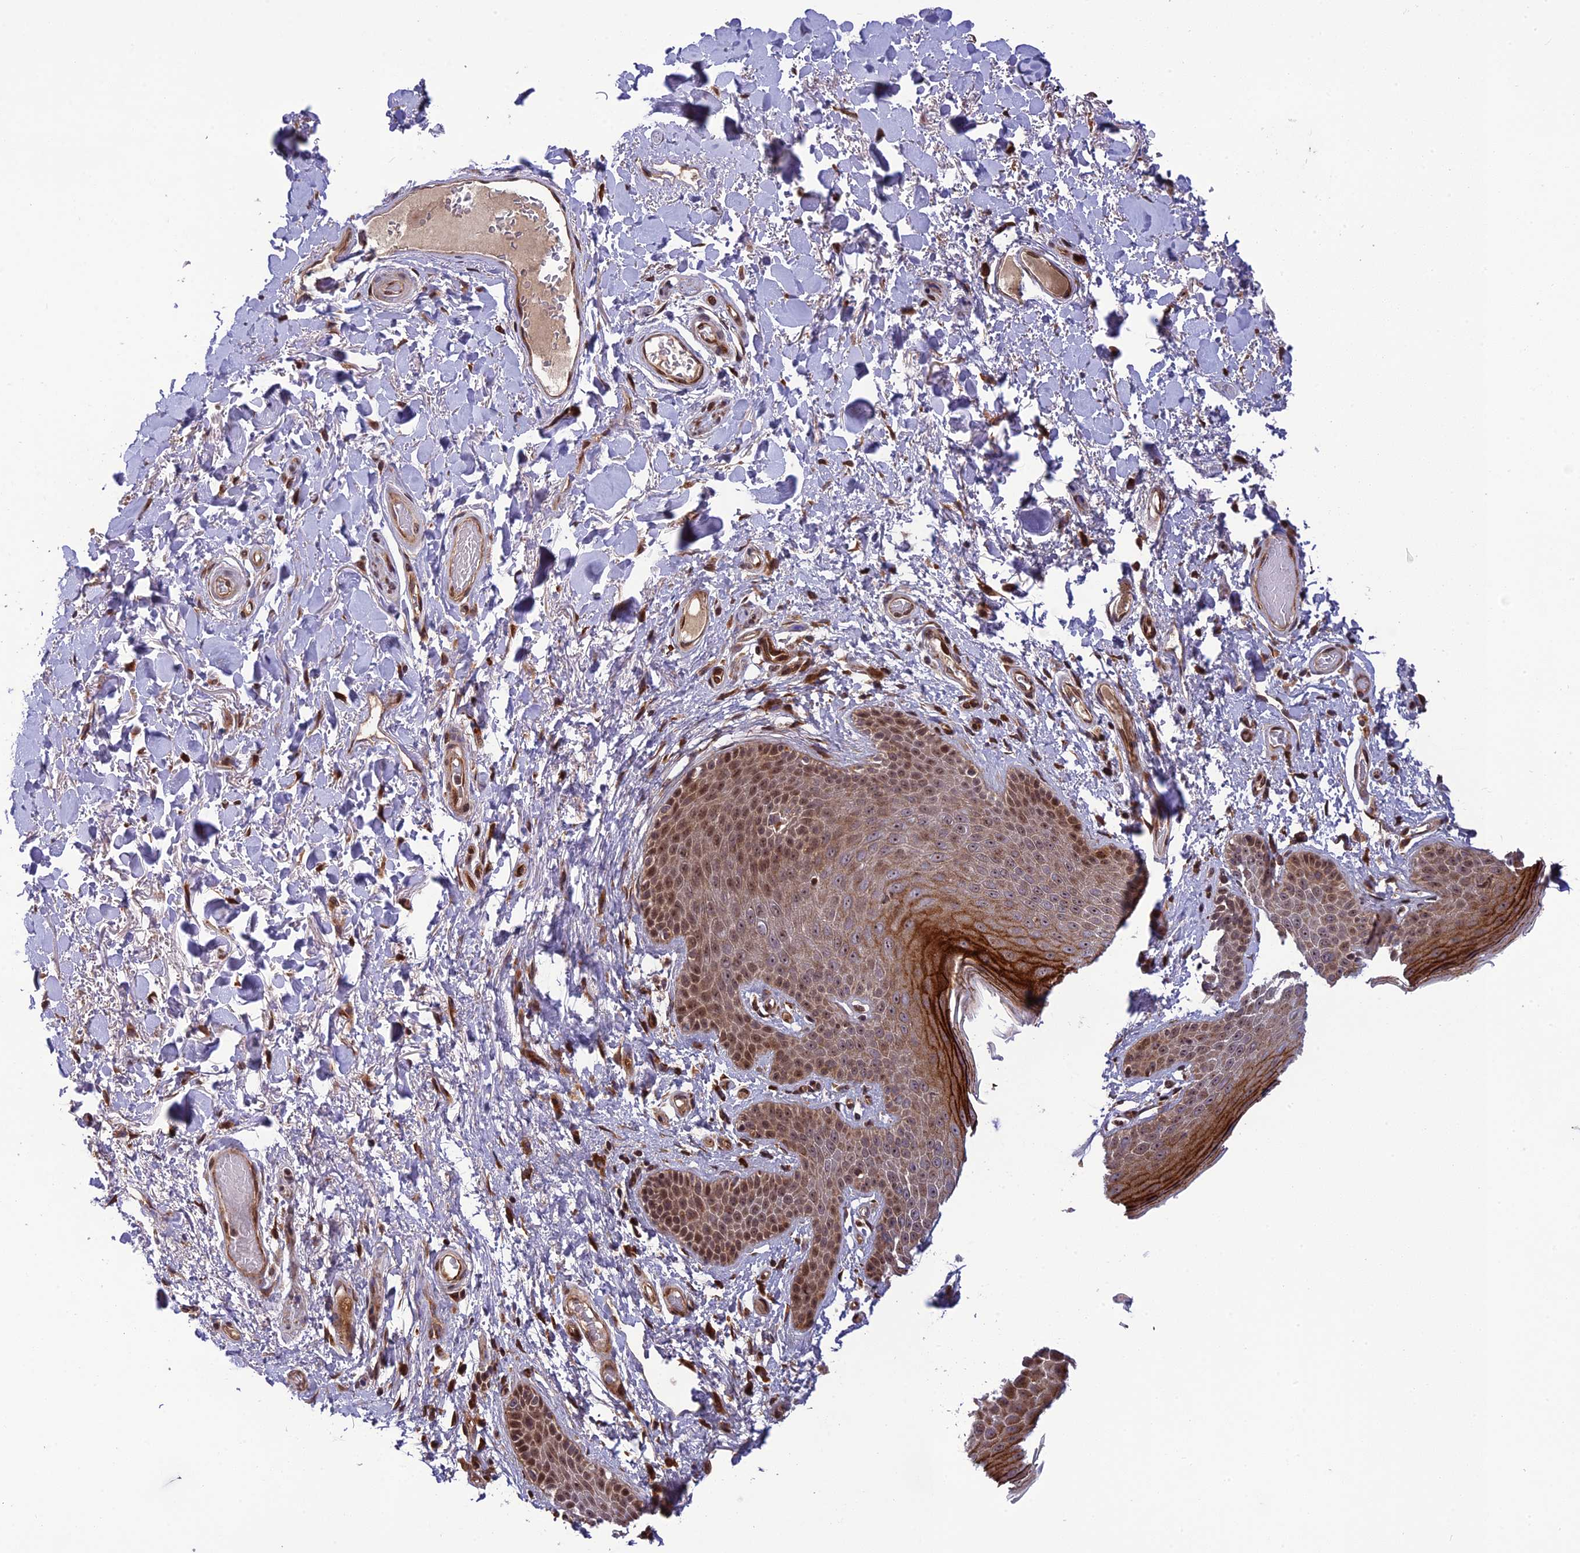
{"staining": {"intensity": "moderate", "quantity": ">75%", "location": "cytoplasmic/membranous,nuclear"}, "tissue": "skin", "cell_type": "Epidermal cells", "image_type": "normal", "snomed": [{"axis": "morphology", "description": "Normal tissue, NOS"}, {"axis": "topography", "description": "Anal"}], "caption": "High-magnification brightfield microscopy of benign skin stained with DAB (brown) and counterstained with hematoxylin (blue). epidermal cells exhibit moderate cytoplasmic/membranous,nuclear positivity is present in approximately>75% of cells.", "gene": "SMIM7", "patient": {"sex": "male", "age": 74}}